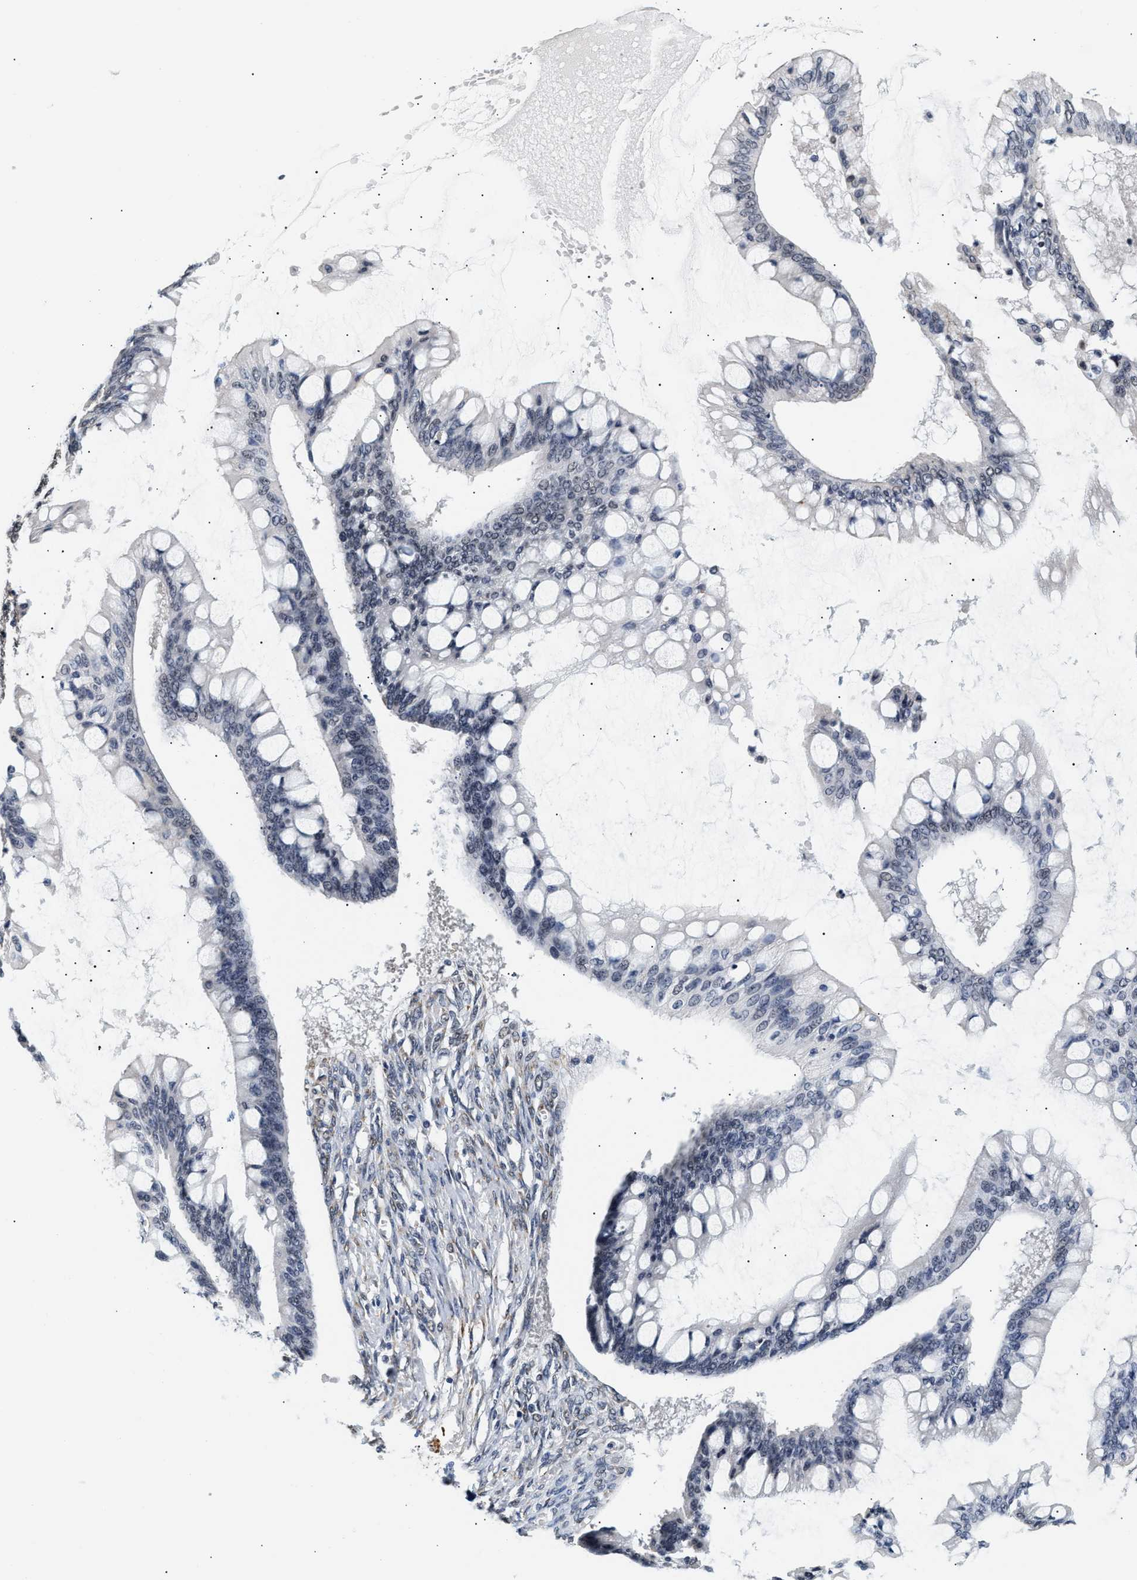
{"staining": {"intensity": "negative", "quantity": "none", "location": "none"}, "tissue": "ovarian cancer", "cell_type": "Tumor cells", "image_type": "cancer", "snomed": [{"axis": "morphology", "description": "Cystadenocarcinoma, mucinous, NOS"}, {"axis": "topography", "description": "Ovary"}], "caption": "The image exhibits no significant positivity in tumor cells of ovarian cancer.", "gene": "THOC1", "patient": {"sex": "female", "age": 73}}